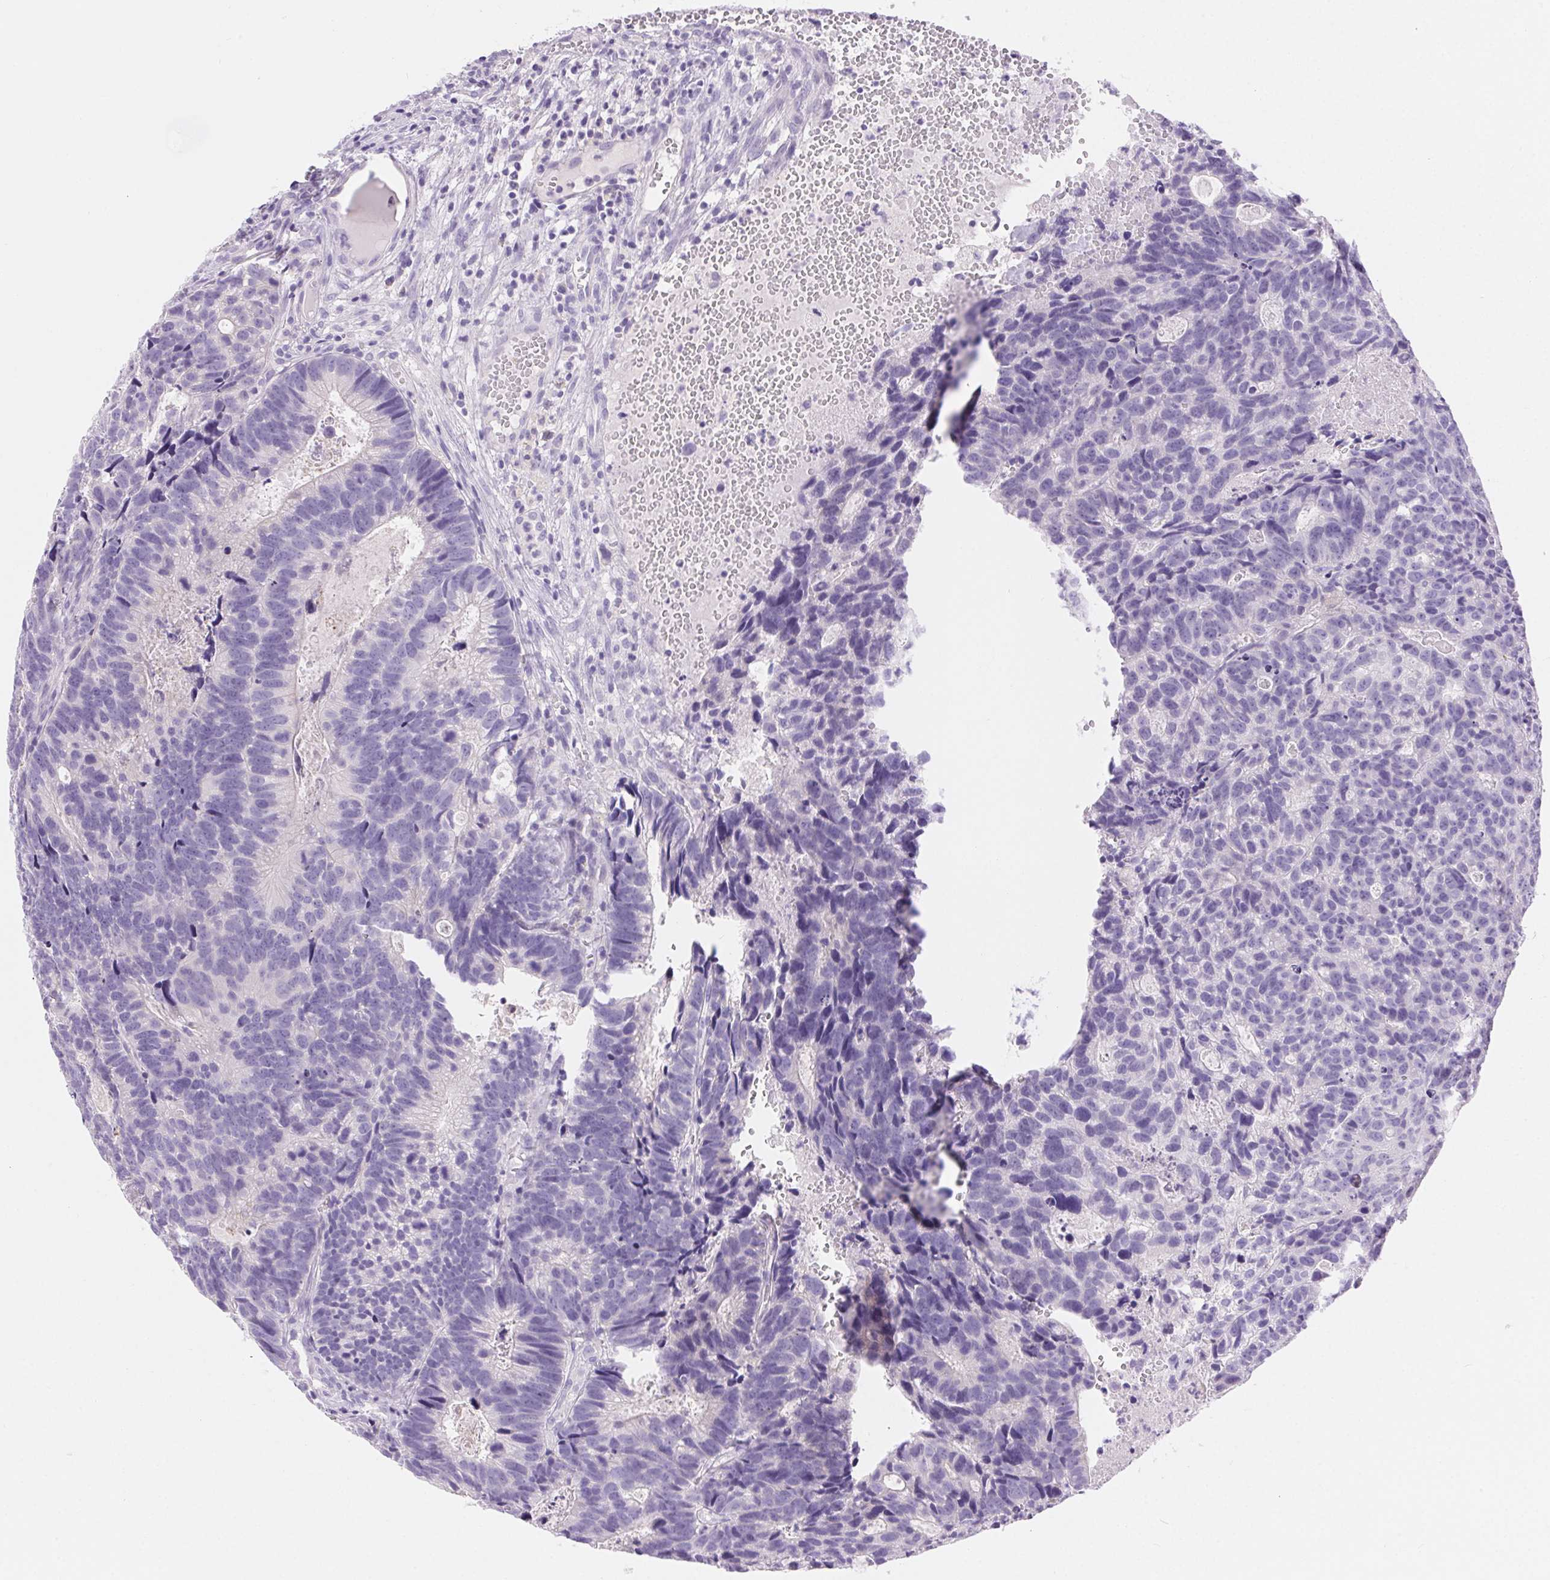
{"staining": {"intensity": "negative", "quantity": "none", "location": "none"}, "tissue": "head and neck cancer", "cell_type": "Tumor cells", "image_type": "cancer", "snomed": [{"axis": "morphology", "description": "Adenocarcinoma, NOS"}, {"axis": "topography", "description": "Head-Neck"}], "caption": "An image of human head and neck cancer (adenocarcinoma) is negative for staining in tumor cells.", "gene": "CLDN16", "patient": {"sex": "male", "age": 62}}